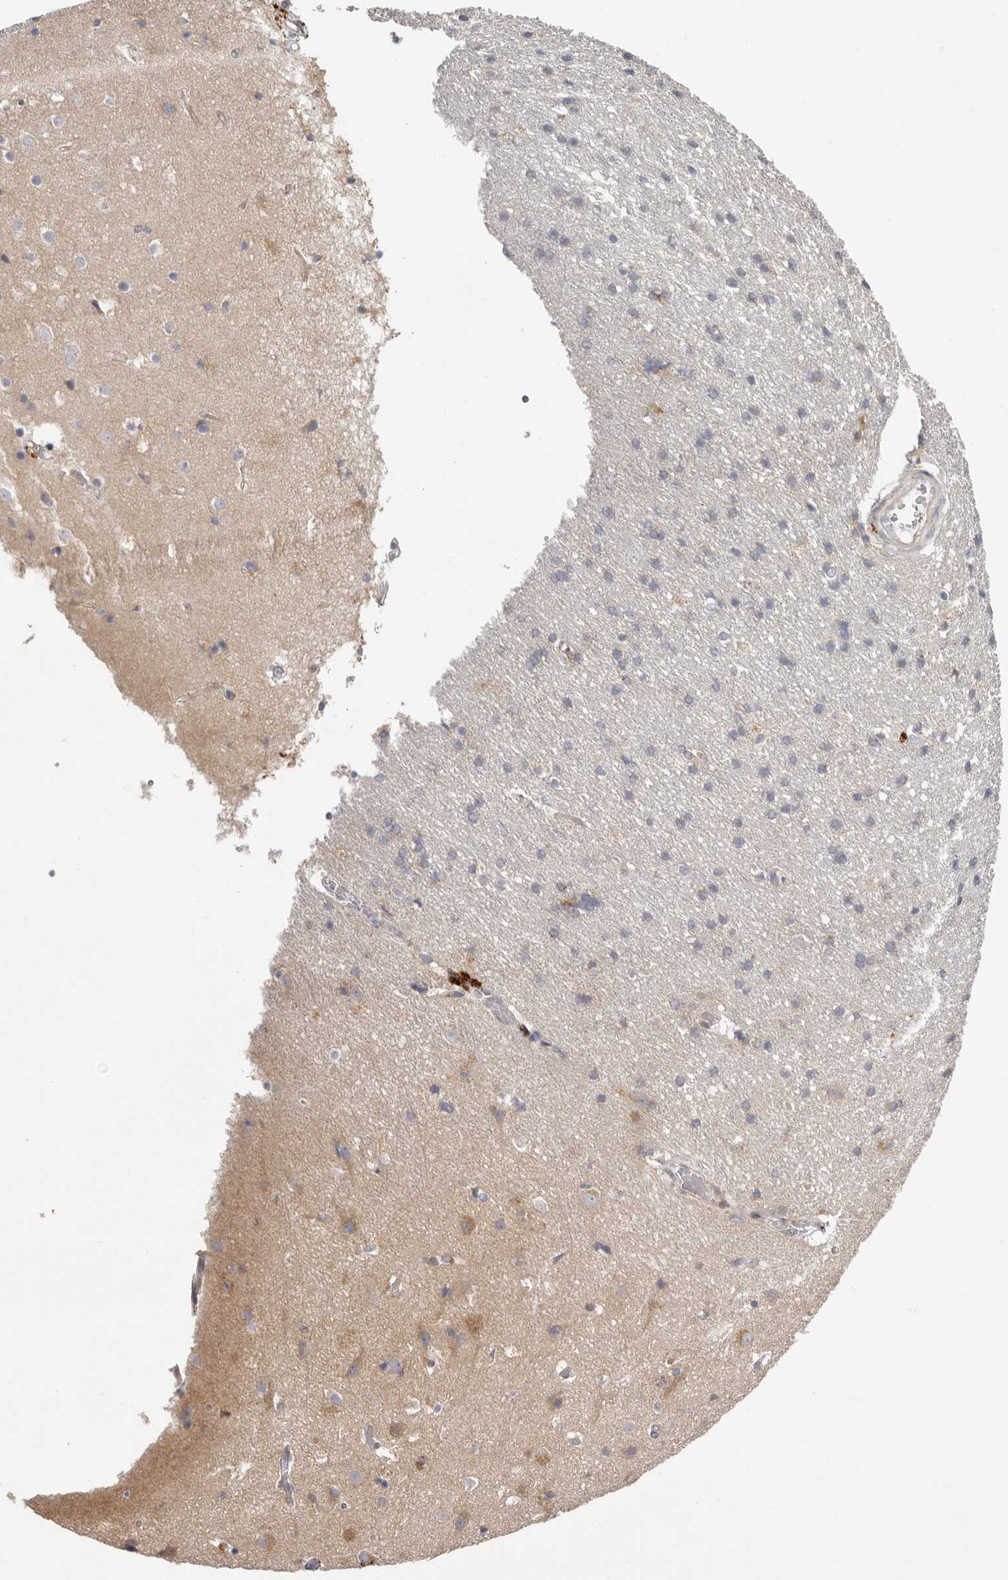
{"staining": {"intensity": "weak", "quantity": ">75%", "location": "cytoplasmic/membranous"}, "tissue": "cerebral cortex", "cell_type": "Endothelial cells", "image_type": "normal", "snomed": [{"axis": "morphology", "description": "Normal tissue, NOS"}, {"axis": "topography", "description": "Cerebral cortex"}], "caption": "An image of cerebral cortex stained for a protein shows weak cytoplasmic/membranous brown staining in endothelial cells. (DAB (3,3'-diaminobenzidine) IHC, brown staining for protein, blue staining for nuclei).", "gene": "GRN", "patient": {"sex": "male", "age": 54}}